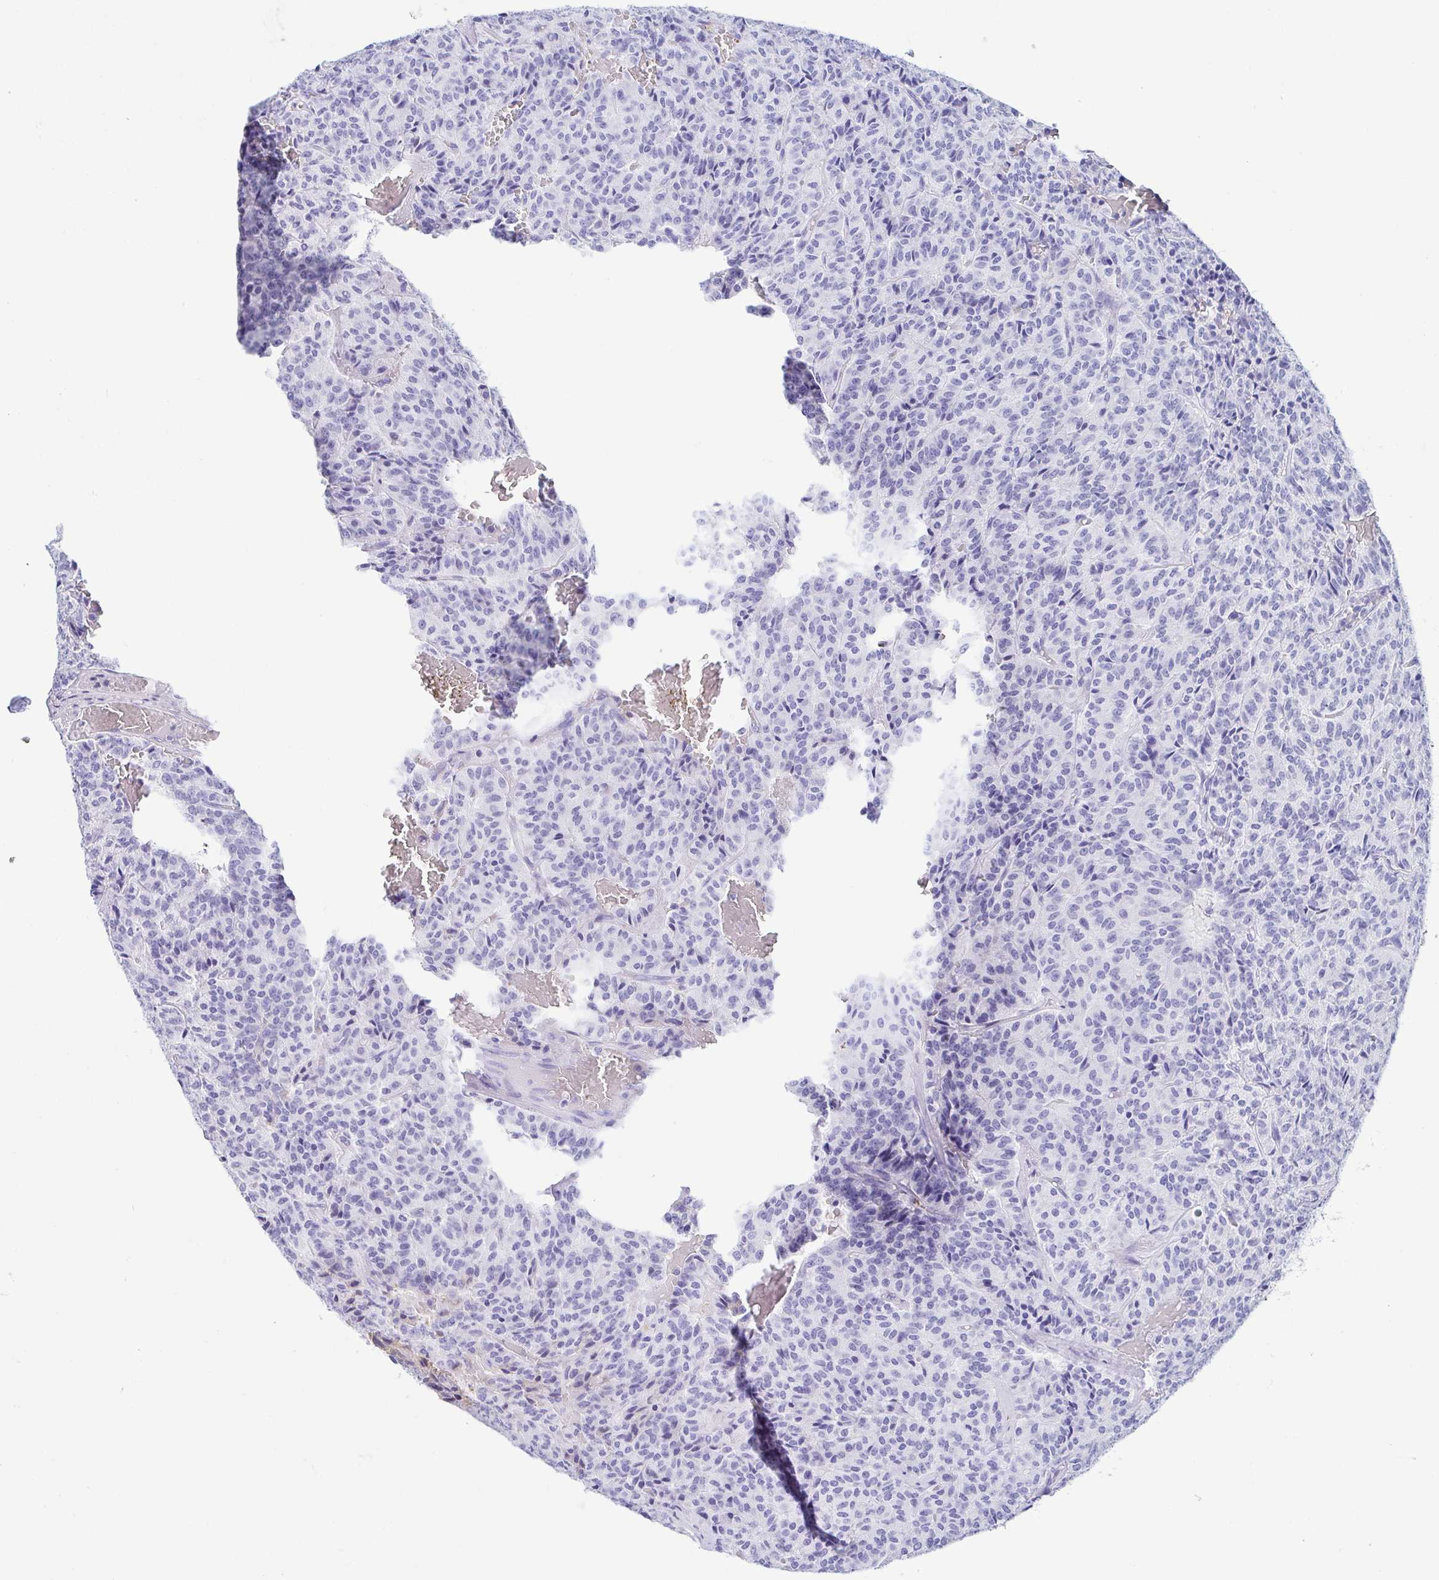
{"staining": {"intensity": "negative", "quantity": "none", "location": "none"}, "tissue": "carcinoid", "cell_type": "Tumor cells", "image_type": "cancer", "snomed": [{"axis": "morphology", "description": "Carcinoid, malignant, NOS"}, {"axis": "topography", "description": "Lung"}], "caption": "High magnification brightfield microscopy of carcinoid stained with DAB (brown) and counterstained with hematoxylin (blue): tumor cells show no significant positivity.", "gene": "GKN1", "patient": {"sex": "male", "age": 70}}